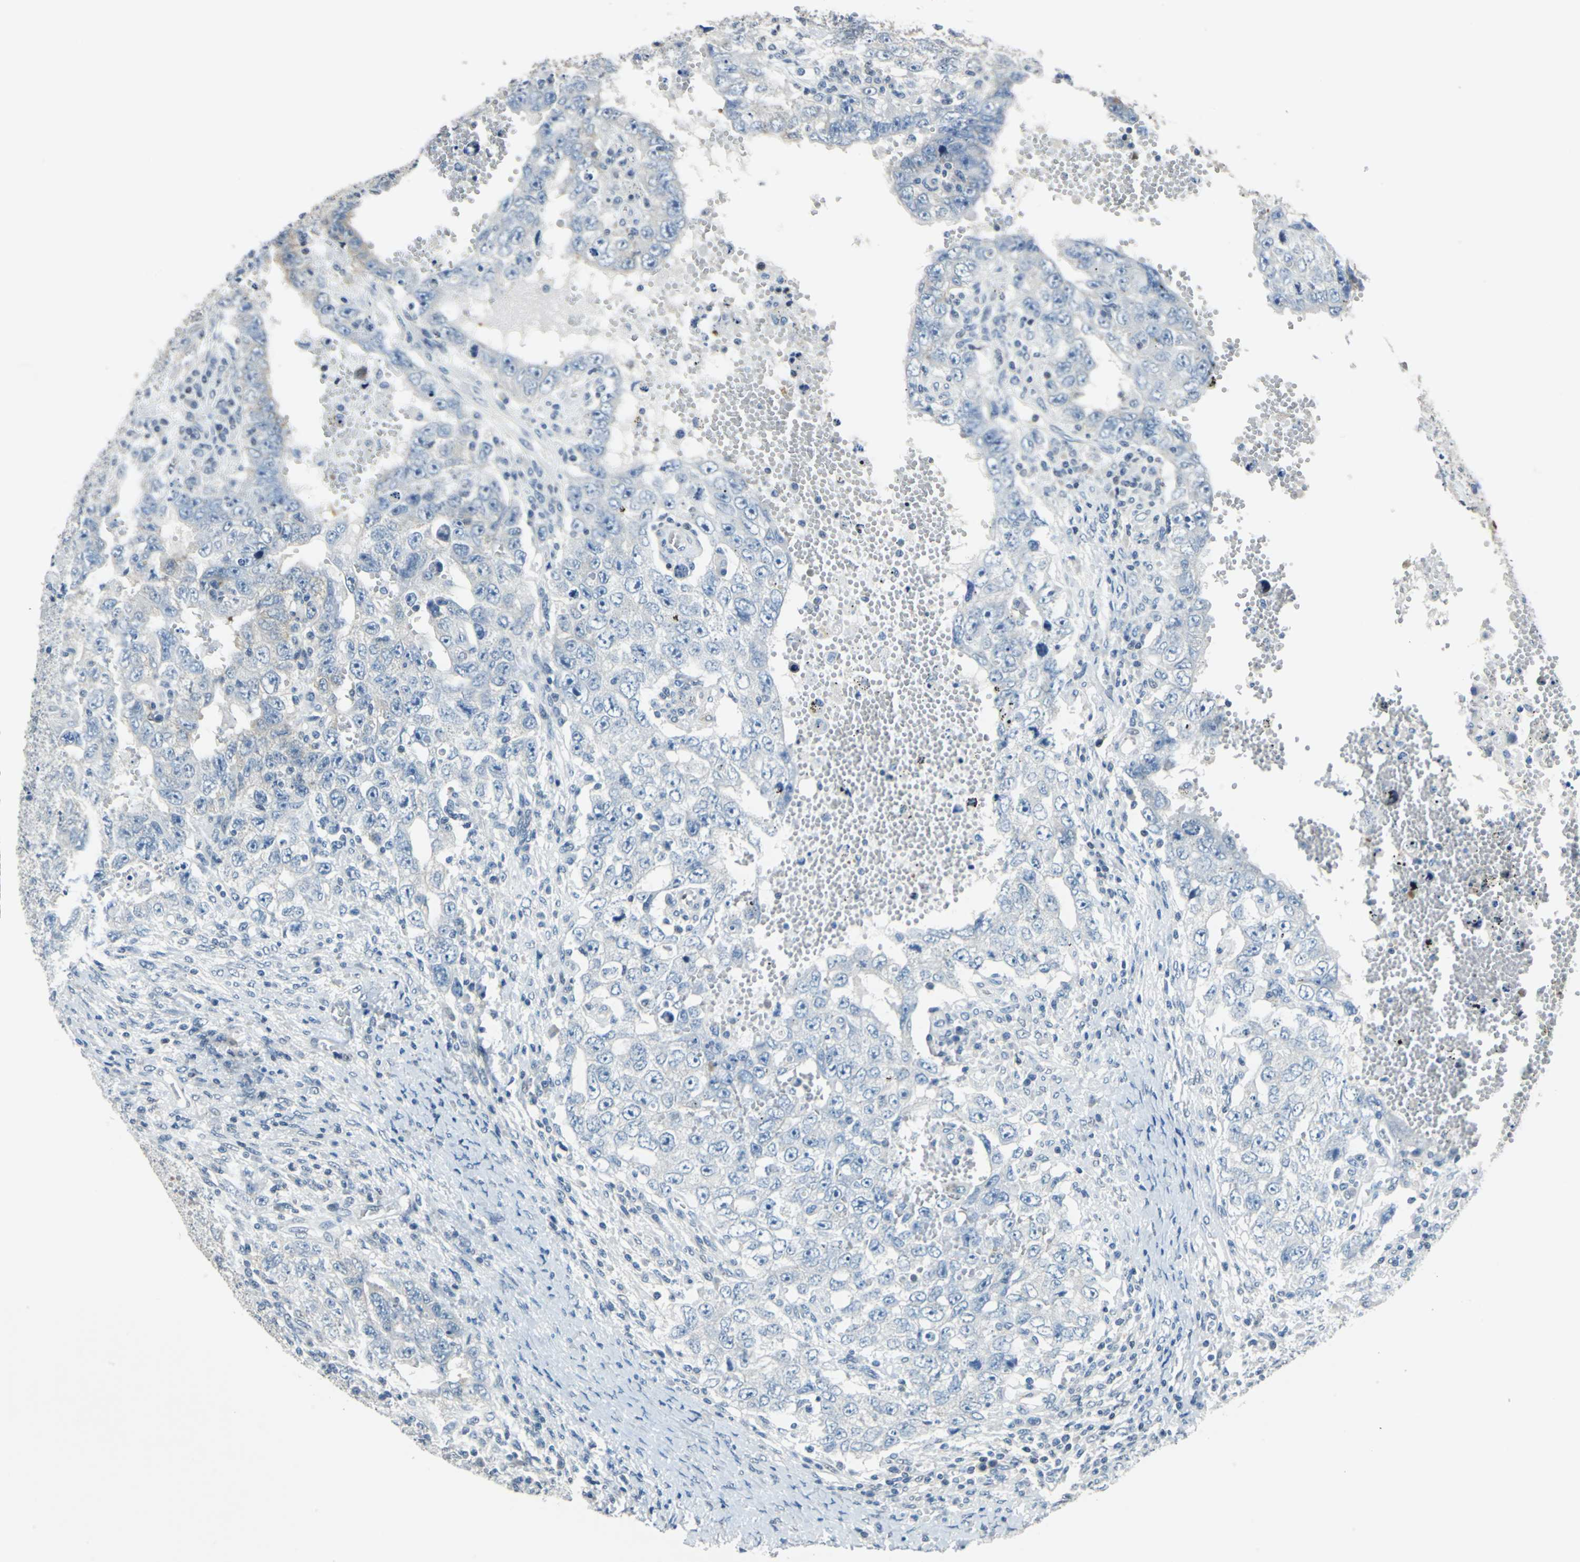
{"staining": {"intensity": "negative", "quantity": "none", "location": "none"}, "tissue": "testis cancer", "cell_type": "Tumor cells", "image_type": "cancer", "snomed": [{"axis": "morphology", "description": "Carcinoma, Embryonal, NOS"}, {"axis": "topography", "description": "Testis"}], "caption": "This is a micrograph of immunohistochemistry (IHC) staining of testis embryonal carcinoma, which shows no expression in tumor cells.", "gene": "HCFC2", "patient": {"sex": "male", "age": 26}}